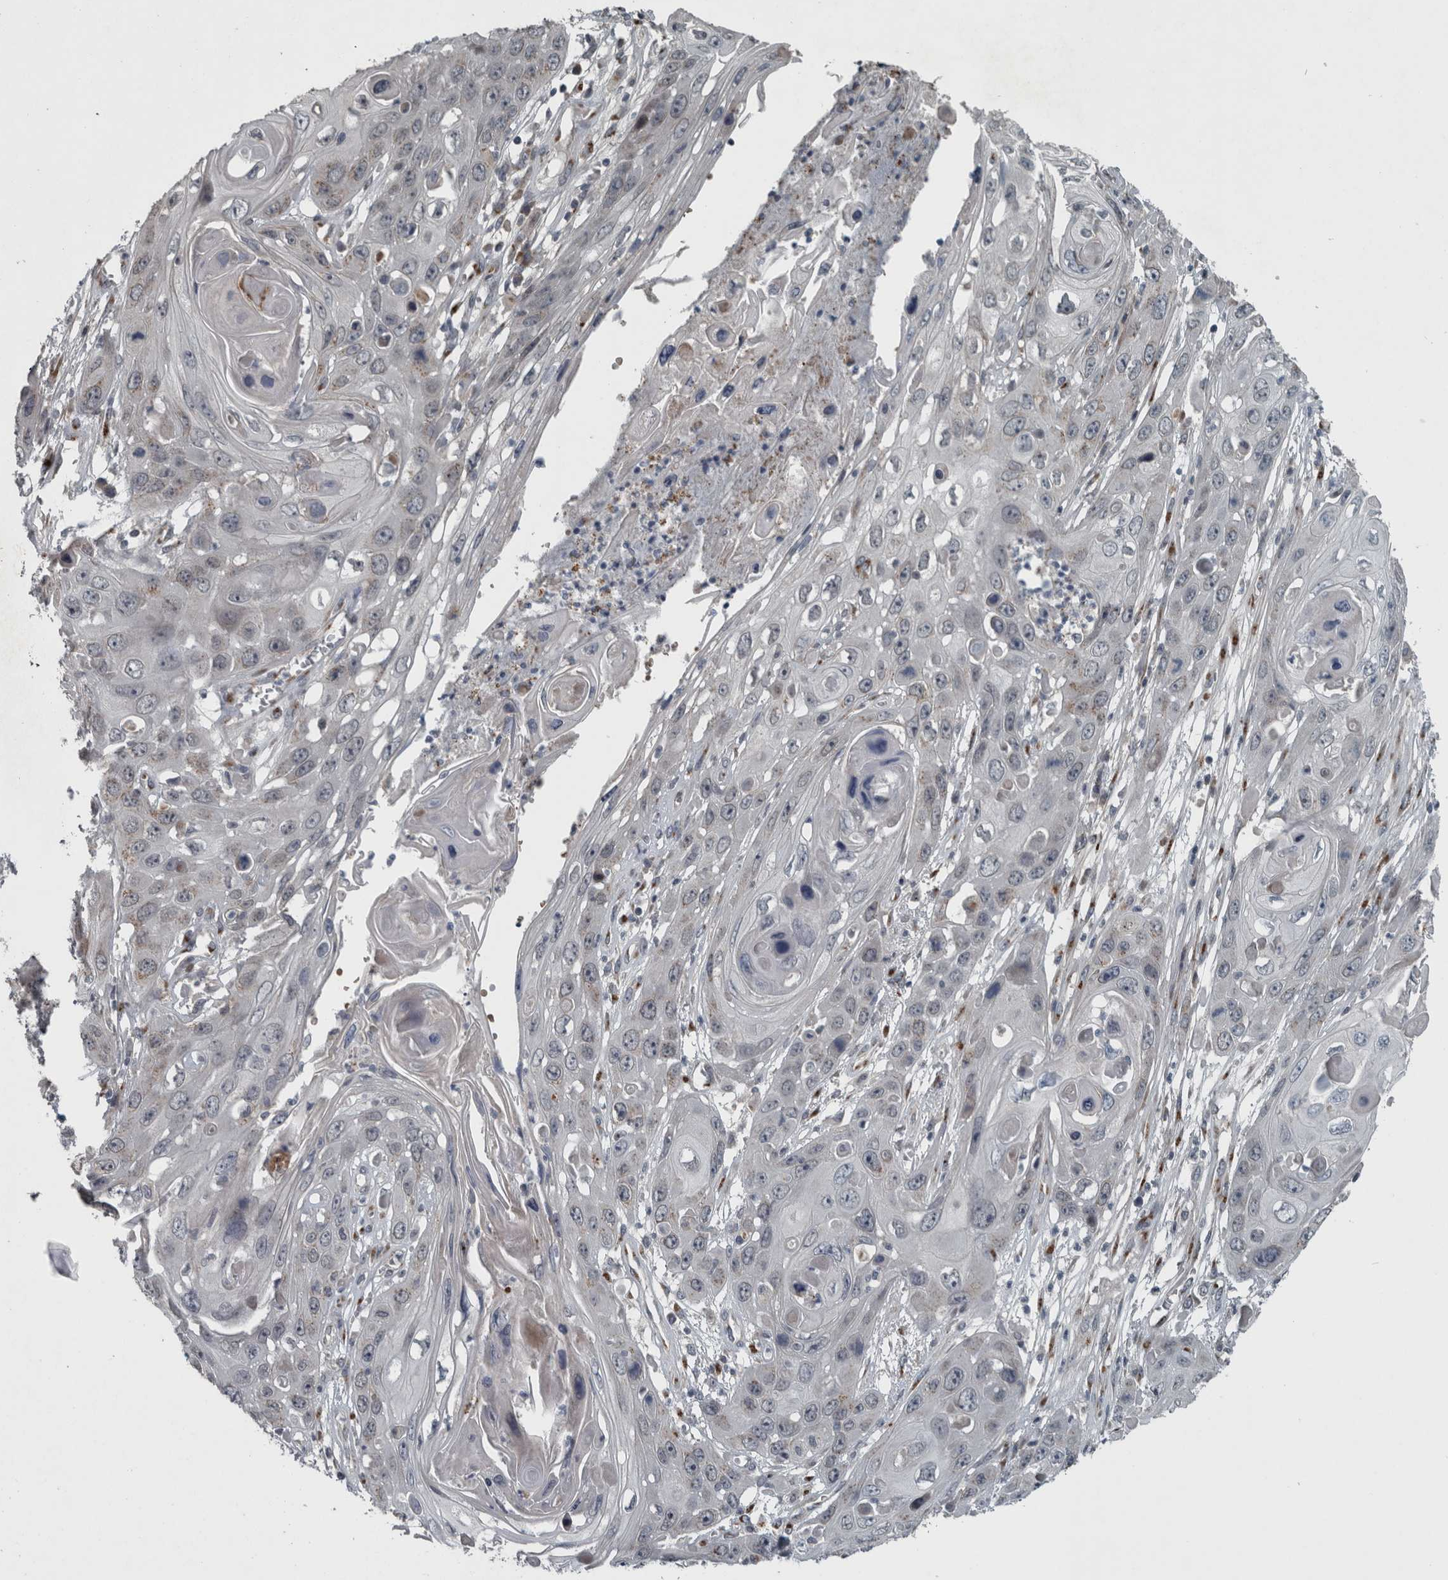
{"staining": {"intensity": "weak", "quantity": "<25%", "location": "cytoplasmic/membranous"}, "tissue": "skin cancer", "cell_type": "Tumor cells", "image_type": "cancer", "snomed": [{"axis": "morphology", "description": "Squamous cell carcinoma, NOS"}, {"axis": "topography", "description": "Skin"}], "caption": "An IHC micrograph of skin cancer (squamous cell carcinoma) is shown. There is no staining in tumor cells of skin cancer (squamous cell carcinoma). (Brightfield microscopy of DAB (3,3'-diaminobenzidine) immunohistochemistry at high magnification).", "gene": "ZNF345", "patient": {"sex": "male", "age": 55}}